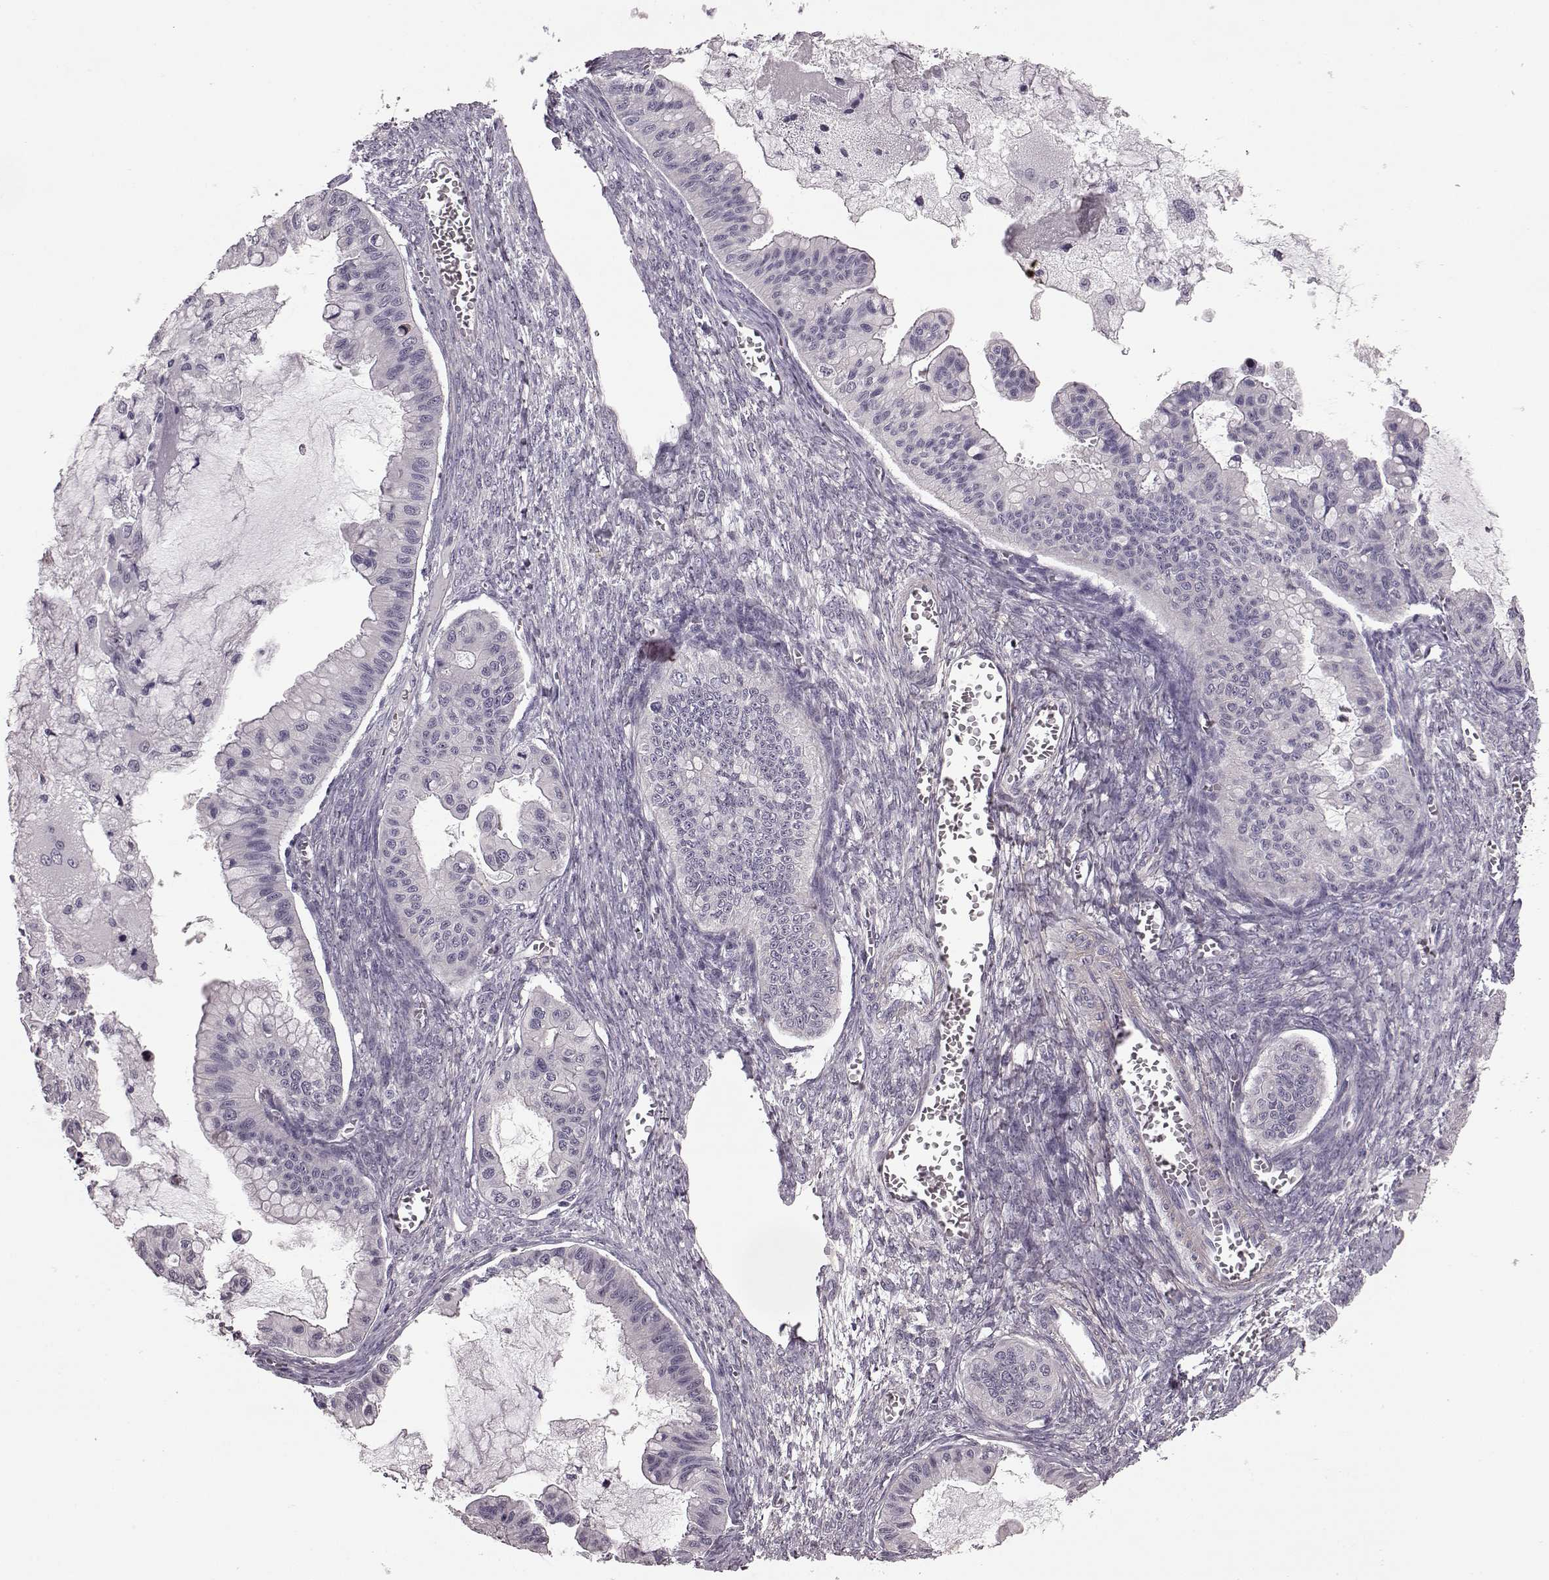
{"staining": {"intensity": "negative", "quantity": "none", "location": "none"}, "tissue": "ovarian cancer", "cell_type": "Tumor cells", "image_type": "cancer", "snomed": [{"axis": "morphology", "description": "Cystadenocarcinoma, mucinous, NOS"}, {"axis": "topography", "description": "Ovary"}], "caption": "DAB (3,3'-diaminobenzidine) immunohistochemical staining of mucinous cystadenocarcinoma (ovarian) reveals no significant expression in tumor cells.", "gene": "GRK1", "patient": {"sex": "female", "age": 72}}